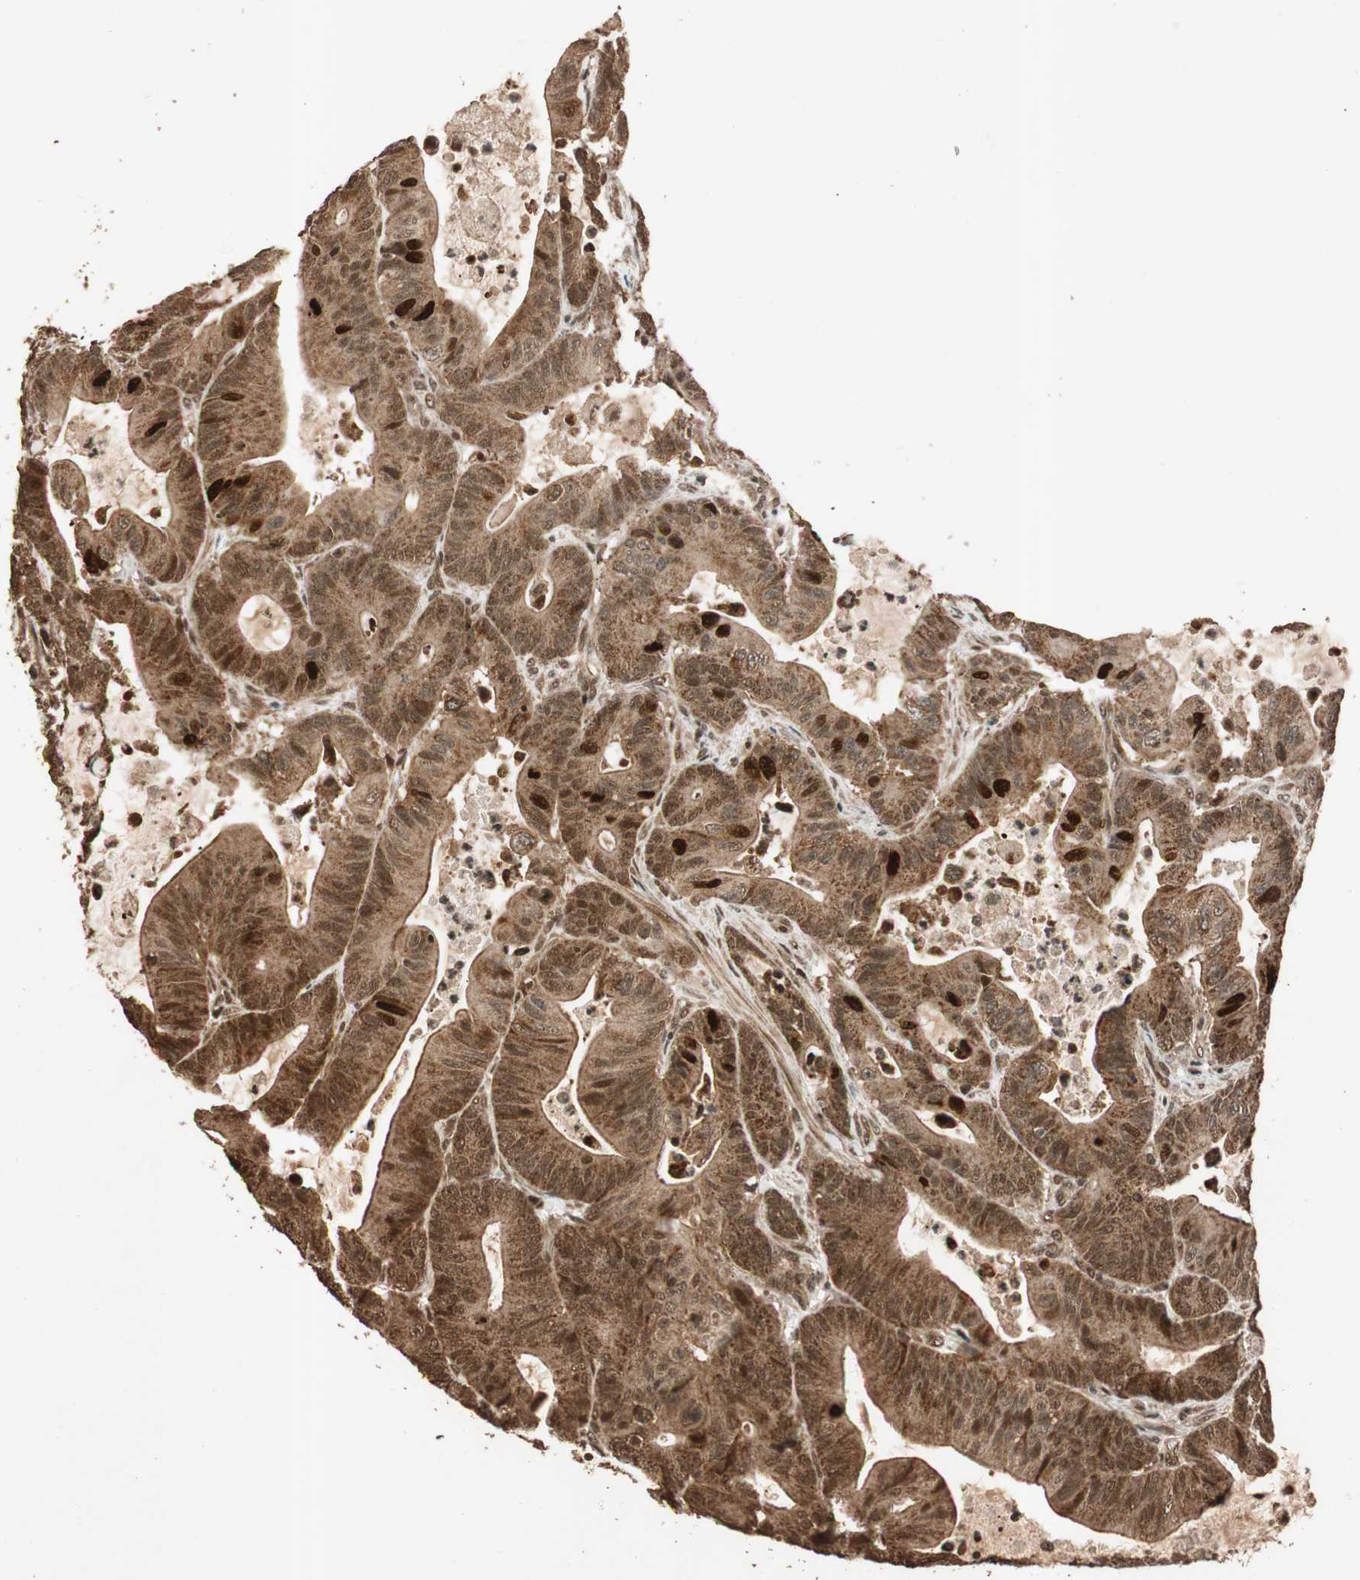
{"staining": {"intensity": "strong", "quantity": ">75%", "location": "cytoplasmic/membranous,nuclear"}, "tissue": "colorectal cancer", "cell_type": "Tumor cells", "image_type": "cancer", "snomed": [{"axis": "morphology", "description": "Adenocarcinoma, NOS"}, {"axis": "topography", "description": "Colon"}], "caption": "This is an image of IHC staining of colorectal cancer, which shows strong expression in the cytoplasmic/membranous and nuclear of tumor cells.", "gene": "ALKBH5", "patient": {"sex": "female", "age": 84}}